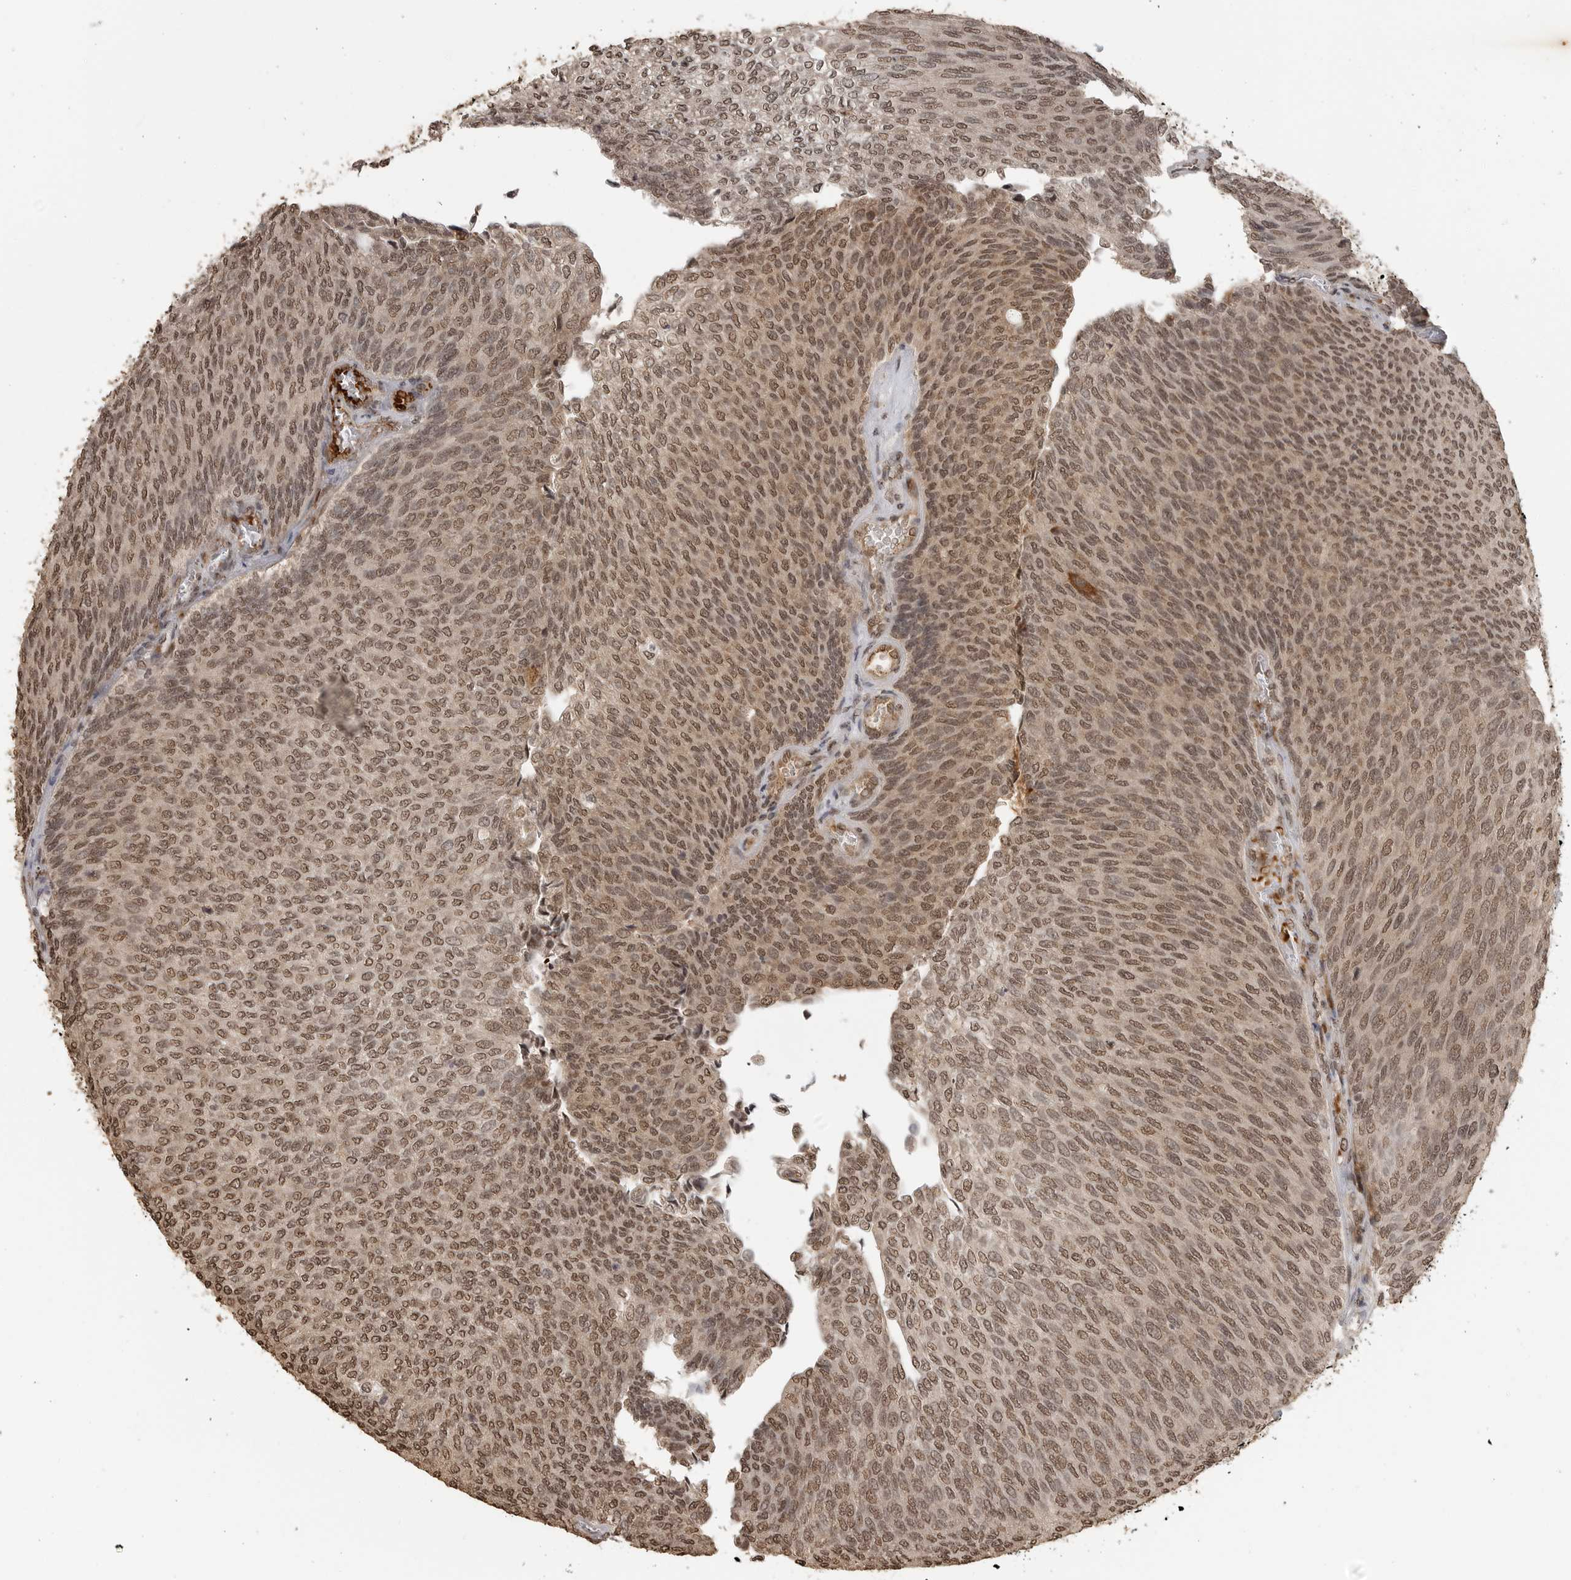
{"staining": {"intensity": "moderate", "quantity": ">75%", "location": "nuclear"}, "tissue": "urothelial cancer", "cell_type": "Tumor cells", "image_type": "cancer", "snomed": [{"axis": "morphology", "description": "Urothelial carcinoma, Low grade"}, {"axis": "topography", "description": "Urinary bladder"}], "caption": "Immunohistochemistry of urothelial carcinoma (low-grade) shows medium levels of moderate nuclear expression in about >75% of tumor cells.", "gene": "CLOCK", "patient": {"sex": "female", "age": 79}}